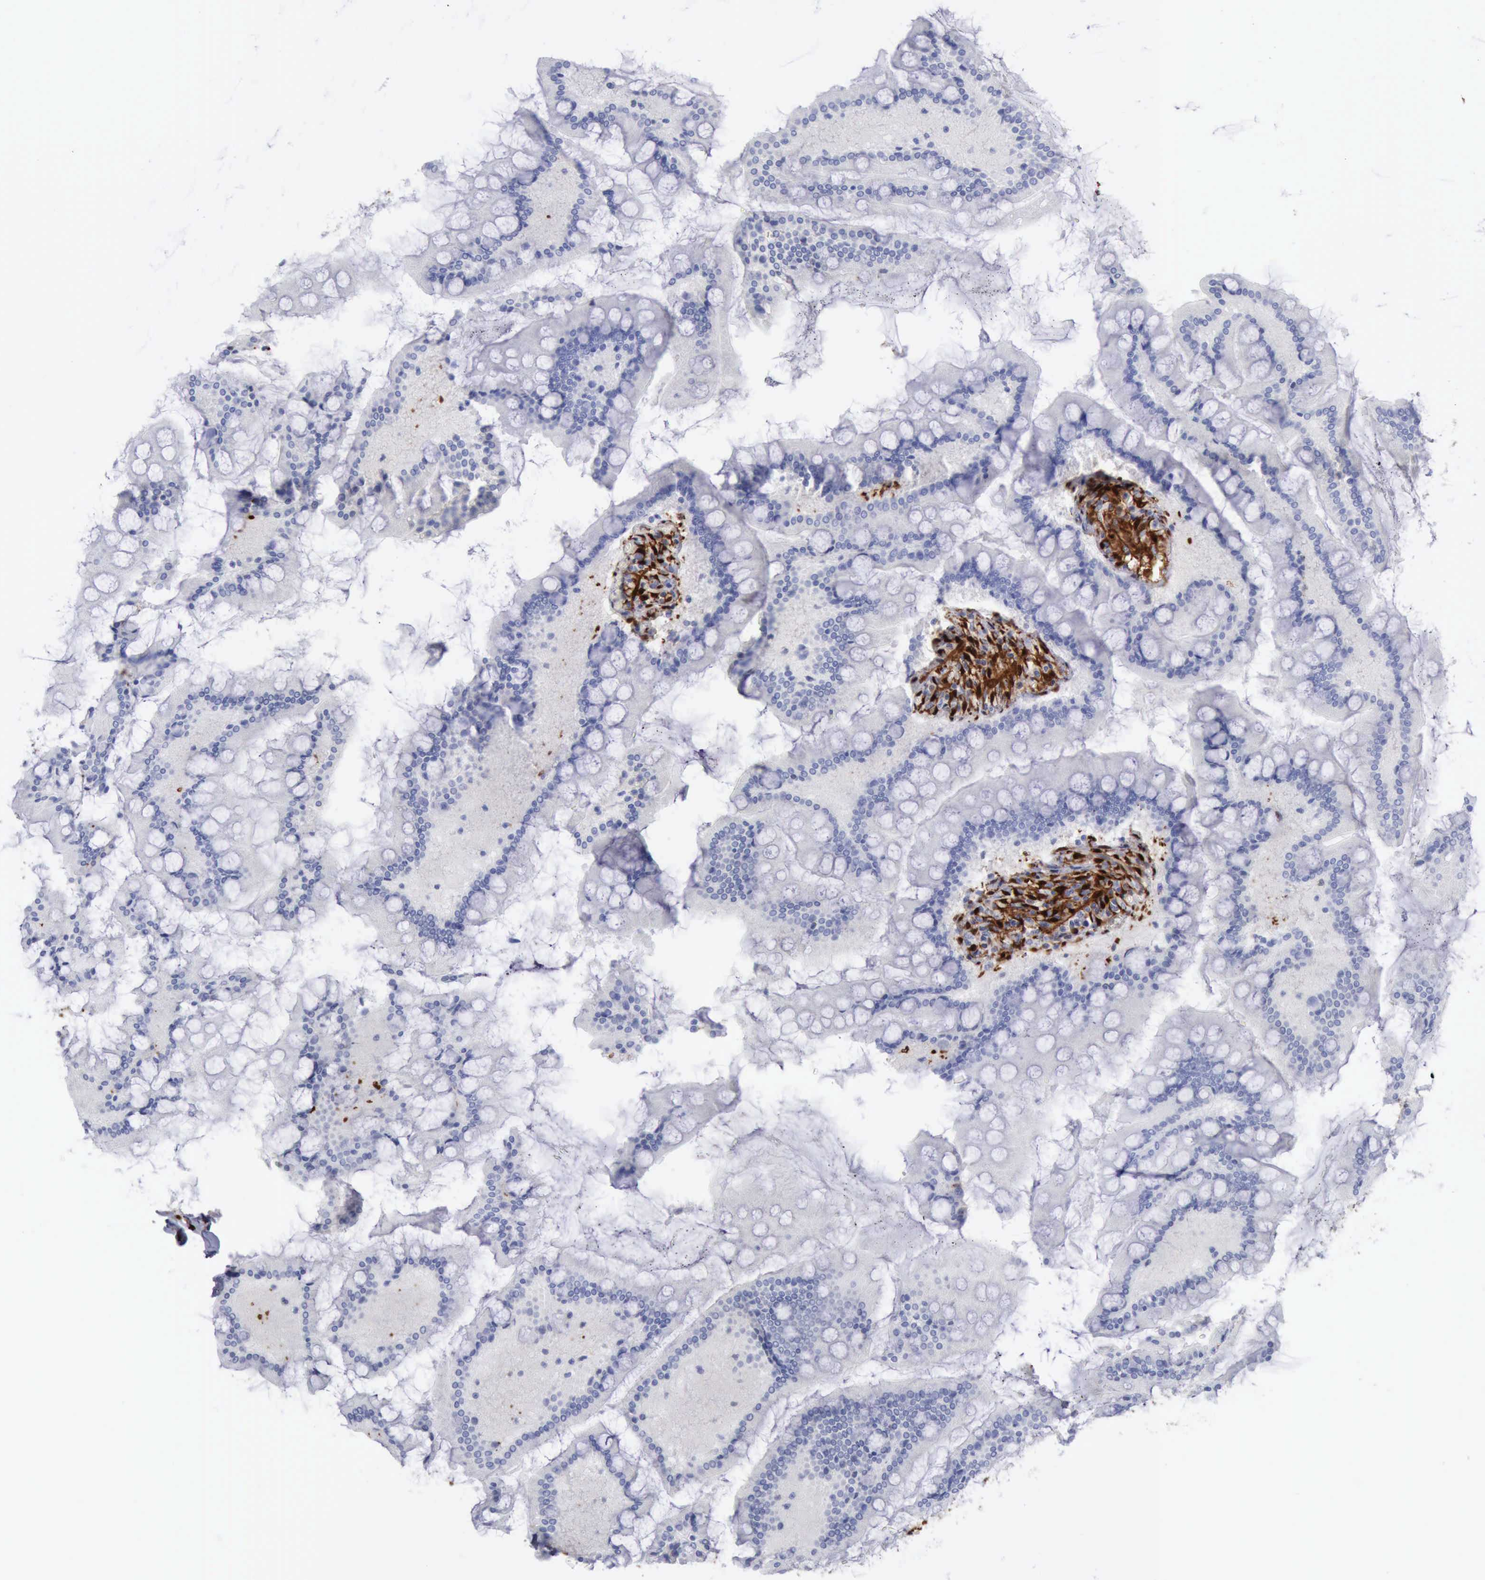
{"staining": {"intensity": "negative", "quantity": "none", "location": "none"}, "tissue": "small intestine", "cell_type": "Glandular cells", "image_type": "normal", "snomed": [{"axis": "morphology", "description": "Normal tissue, NOS"}, {"axis": "topography", "description": "Small intestine"}], "caption": "The IHC histopathology image has no significant expression in glandular cells of small intestine. (Brightfield microscopy of DAB IHC at high magnification).", "gene": "FHL1", "patient": {"sex": "male", "age": 41}}